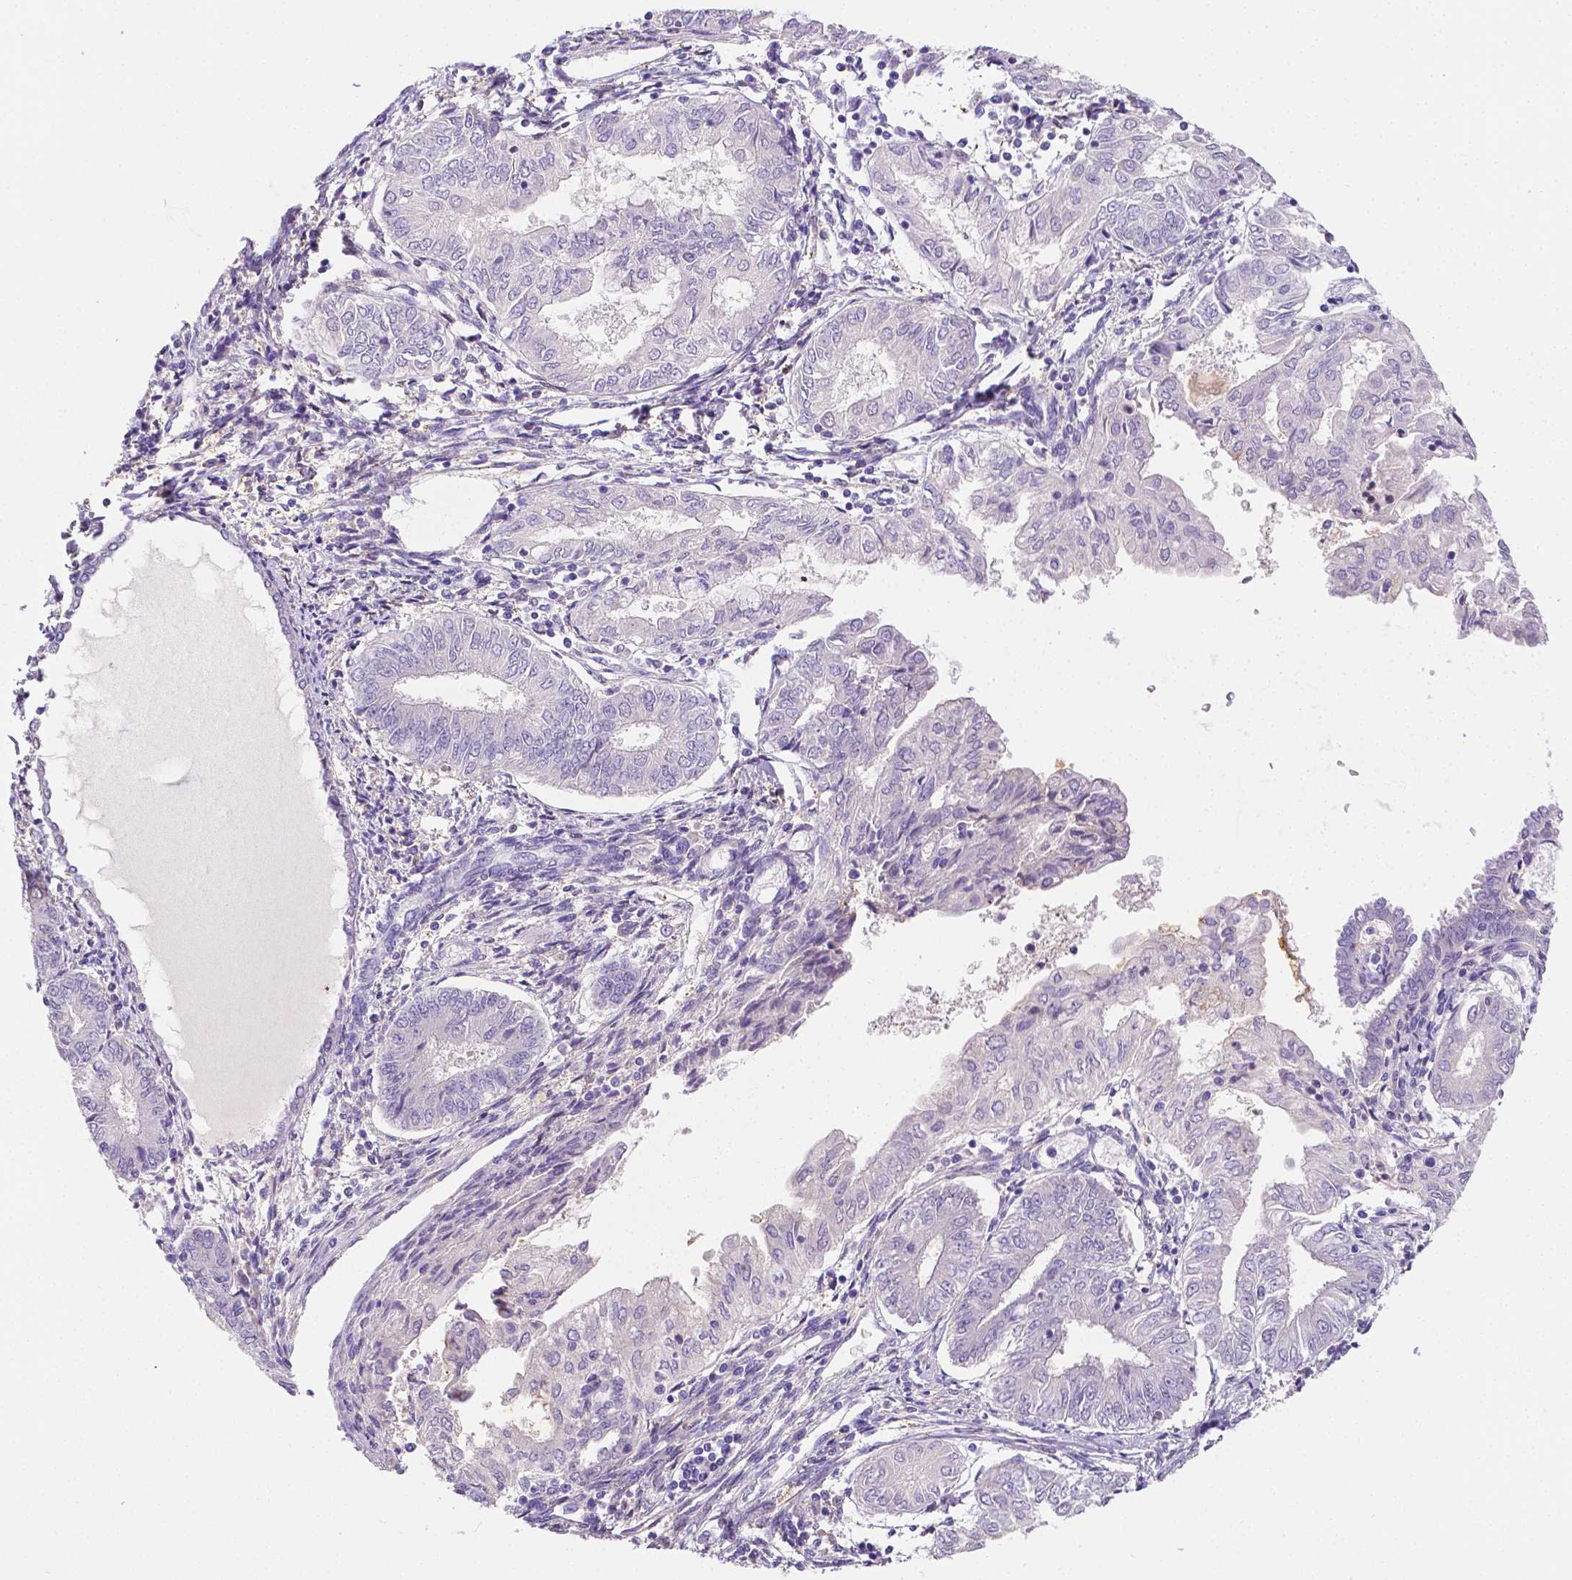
{"staining": {"intensity": "negative", "quantity": "none", "location": "none"}, "tissue": "endometrial cancer", "cell_type": "Tumor cells", "image_type": "cancer", "snomed": [{"axis": "morphology", "description": "Adenocarcinoma, NOS"}, {"axis": "topography", "description": "Endometrium"}], "caption": "This is an immunohistochemistry histopathology image of endometrial cancer. There is no positivity in tumor cells.", "gene": "NXPH2", "patient": {"sex": "female", "age": 68}}